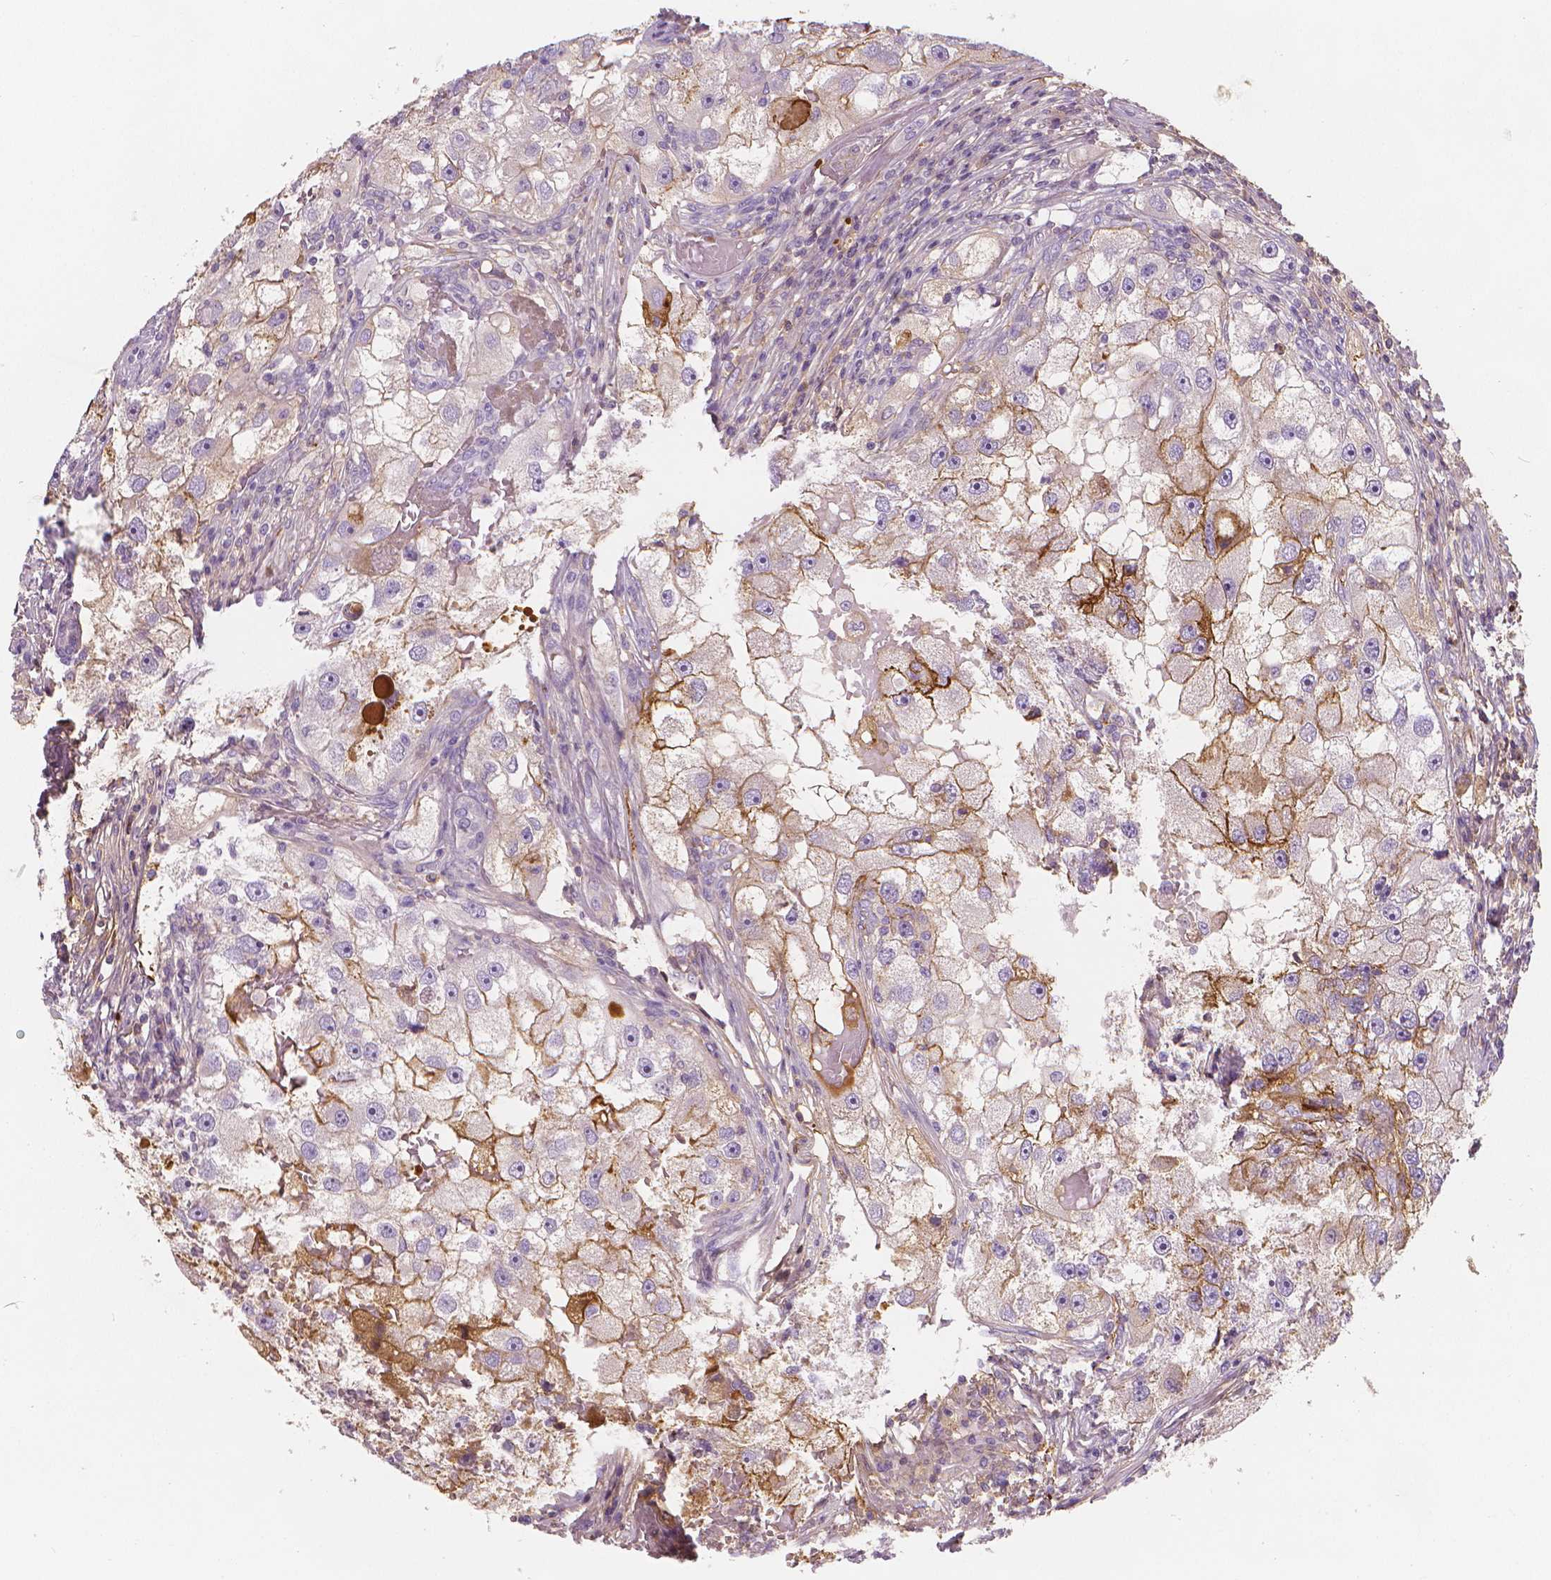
{"staining": {"intensity": "moderate", "quantity": "<25%", "location": "cytoplasmic/membranous"}, "tissue": "renal cancer", "cell_type": "Tumor cells", "image_type": "cancer", "snomed": [{"axis": "morphology", "description": "Adenocarcinoma, NOS"}, {"axis": "topography", "description": "Kidney"}], "caption": "Protein expression by immunohistochemistry (IHC) displays moderate cytoplasmic/membranous staining in about <25% of tumor cells in renal adenocarcinoma.", "gene": "APOA4", "patient": {"sex": "male", "age": 63}}